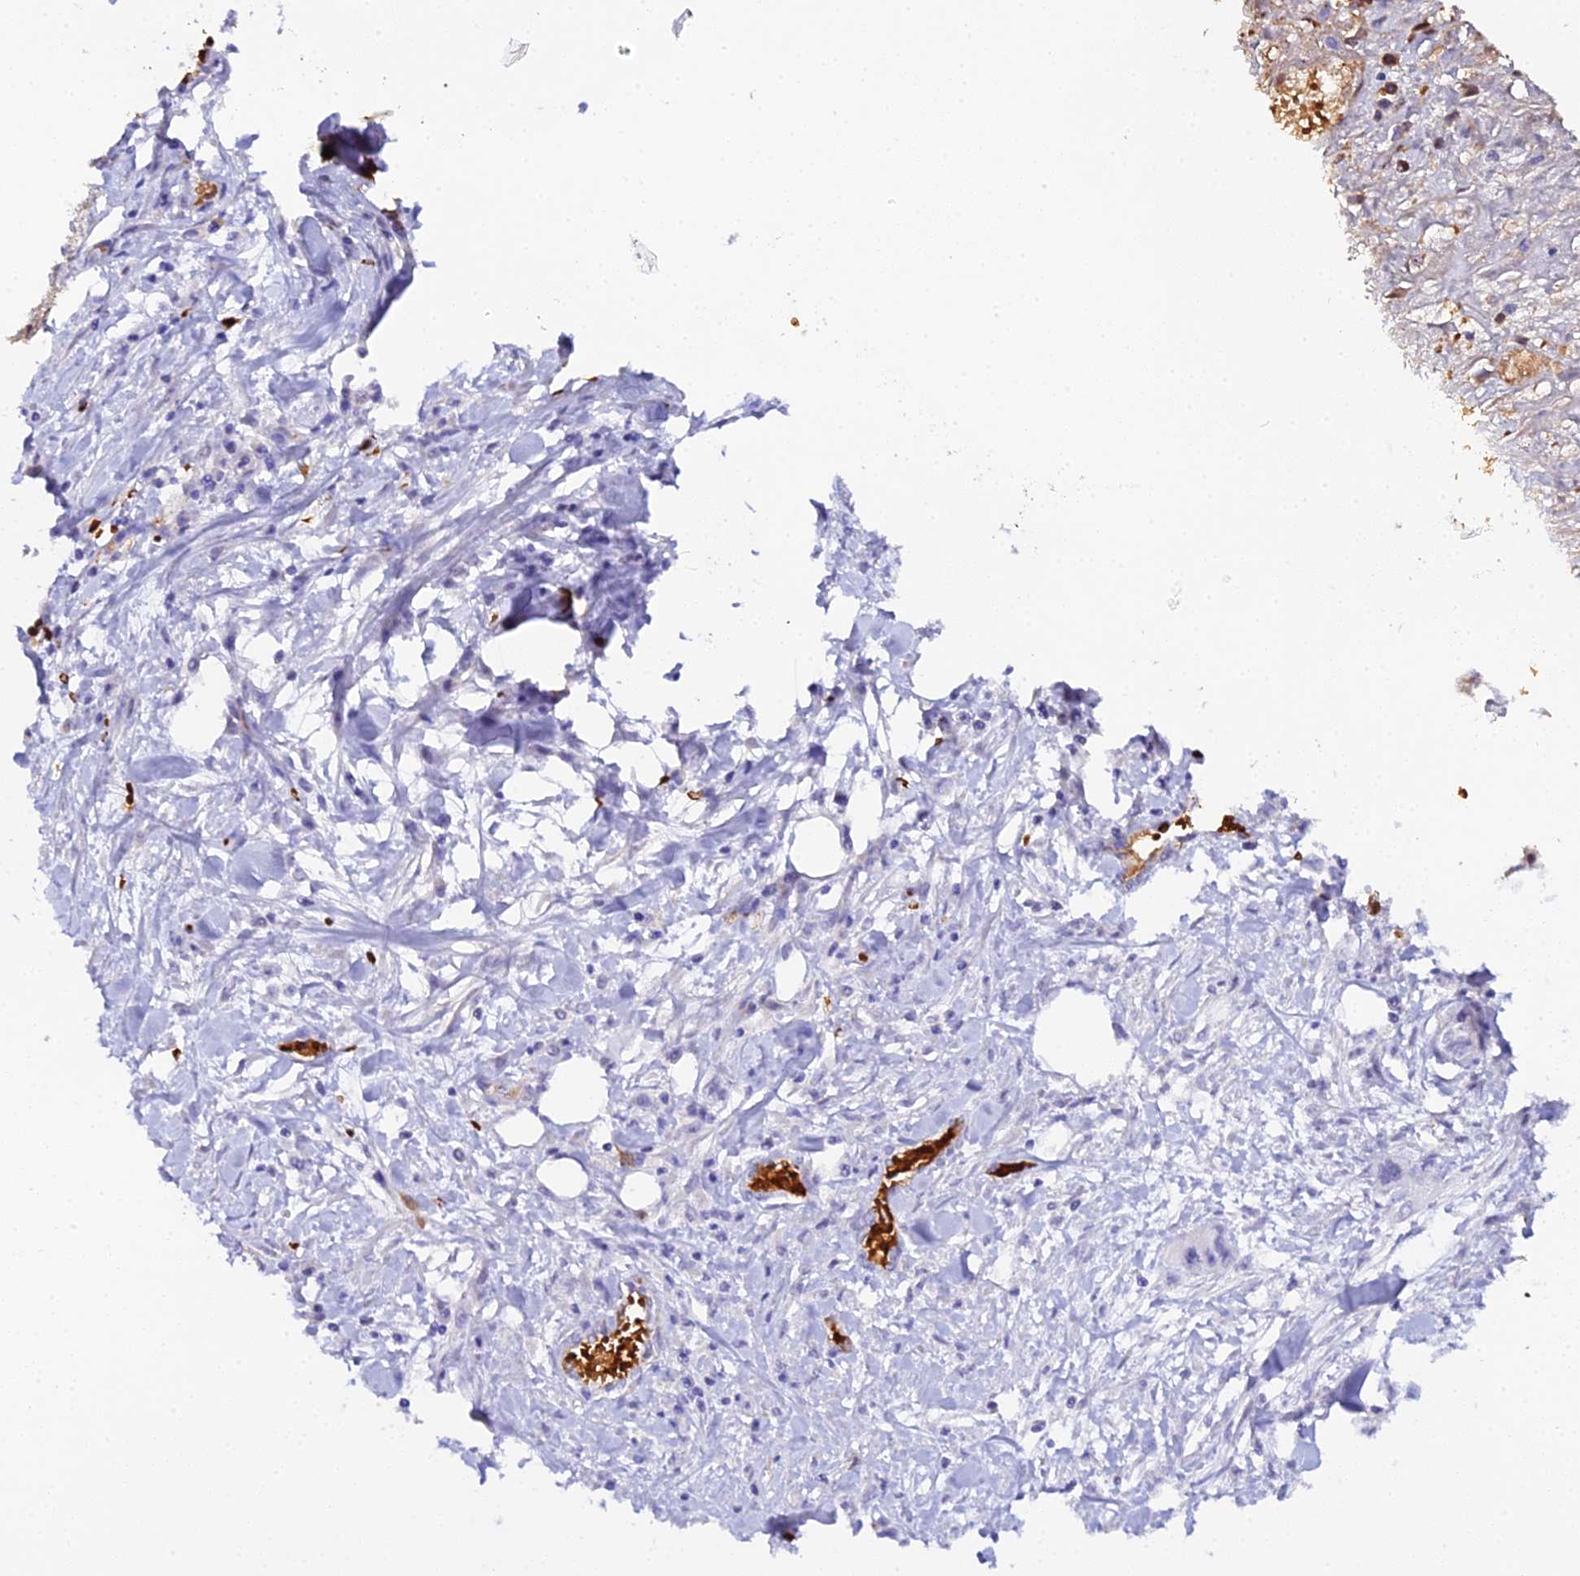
{"staining": {"intensity": "negative", "quantity": "none", "location": "none"}, "tissue": "pancreatic cancer", "cell_type": "Tumor cells", "image_type": "cancer", "snomed": [{"axis": "morphology", "description": "Adenocarcinoma, NOS"}, {"axis": "topography", "description": "Pancreas"}], "caption": "This histopathology image is of pancreatic adenocarcinoma stained with immunohistochemistry to label a protein in brown with the nuclei are counter-stained blue. There is no staining in tumor cells.", "gene": "CFAP45", "patient": {"sex": "female", "age": 50}}